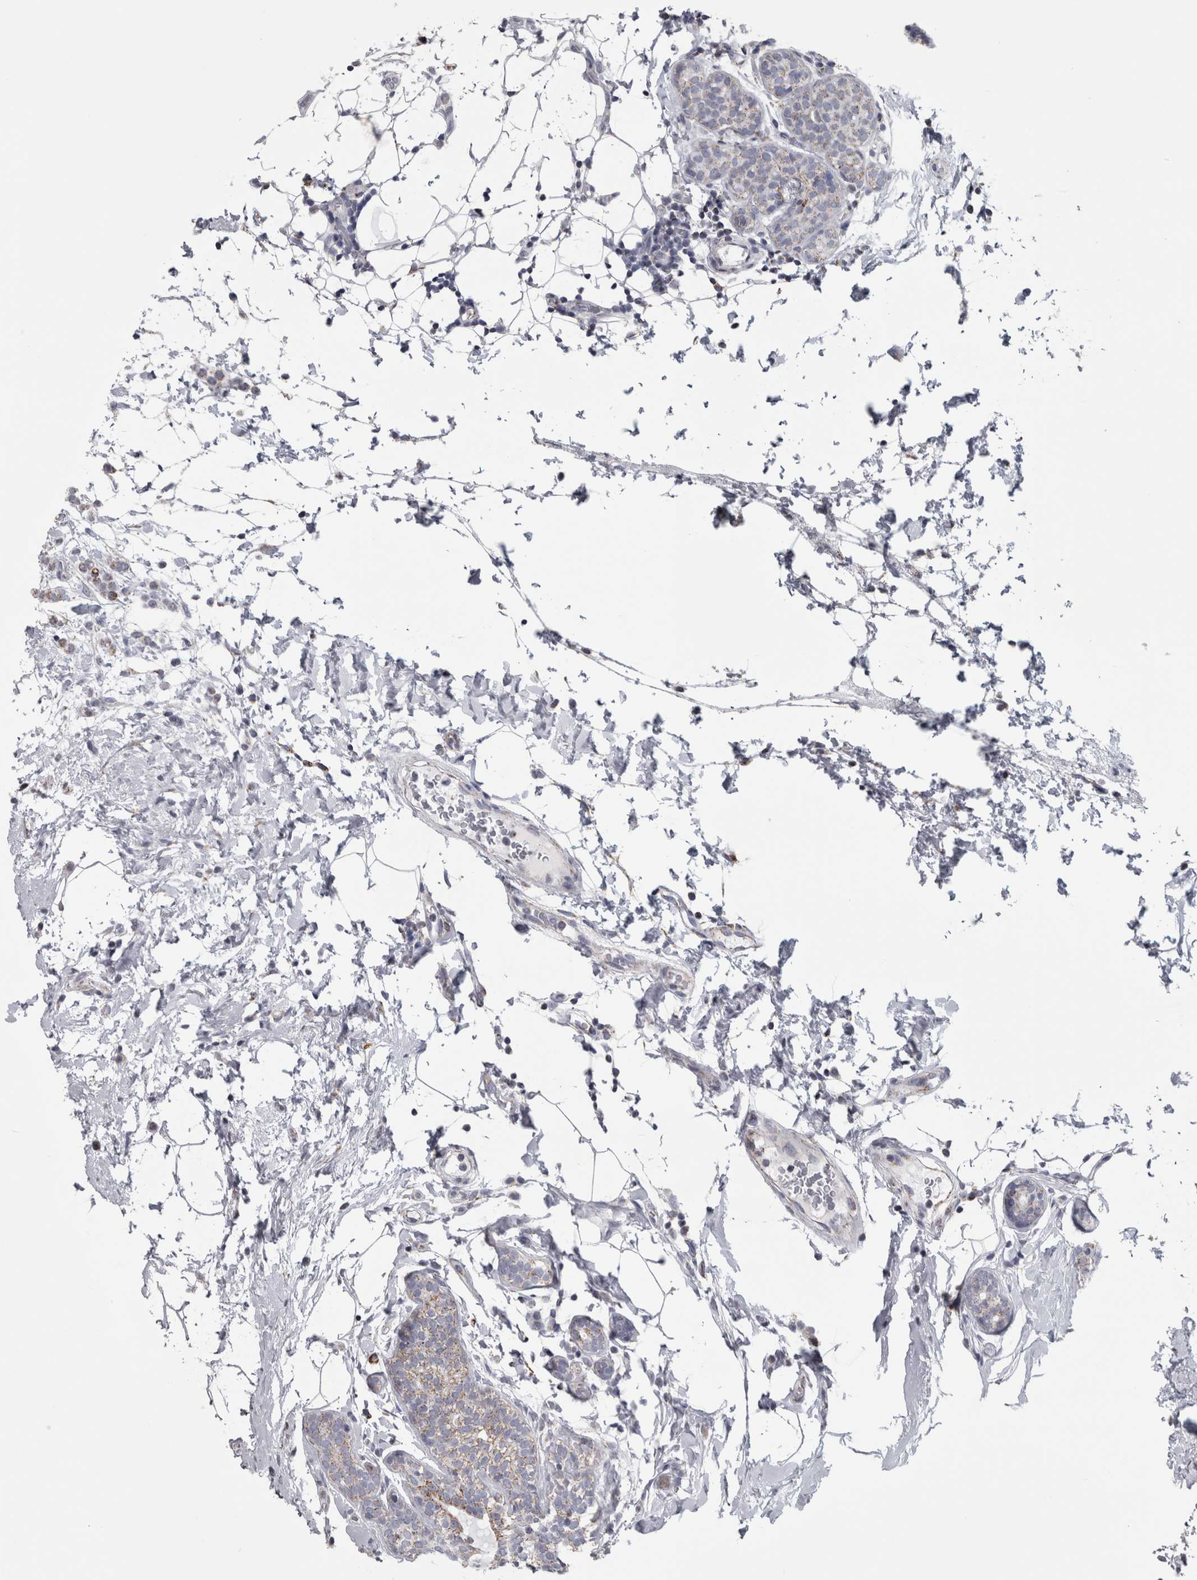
{"staining": {"intensity": "moderate", "quantity": "25%-75%", "location": "cytoplasmic/membranous"}, "tissue": "breast cancer", "cell_type": "Tumor cells", "image_type": "cancer", "snomed": [{"axis": "morphology", "description": "Lobular carcinoma"}, {"axis": "topography", "description": "Breast"}], "caption": "Approximately 25%-75% of tumor cells in breast cancer (lobular carcinoma) display moderate cytoplasmic/membranous protein expression as visualized by brown immunohistochemical staining.", "gene": "DBT", "patient": {"sex": "female", "age": 50}}